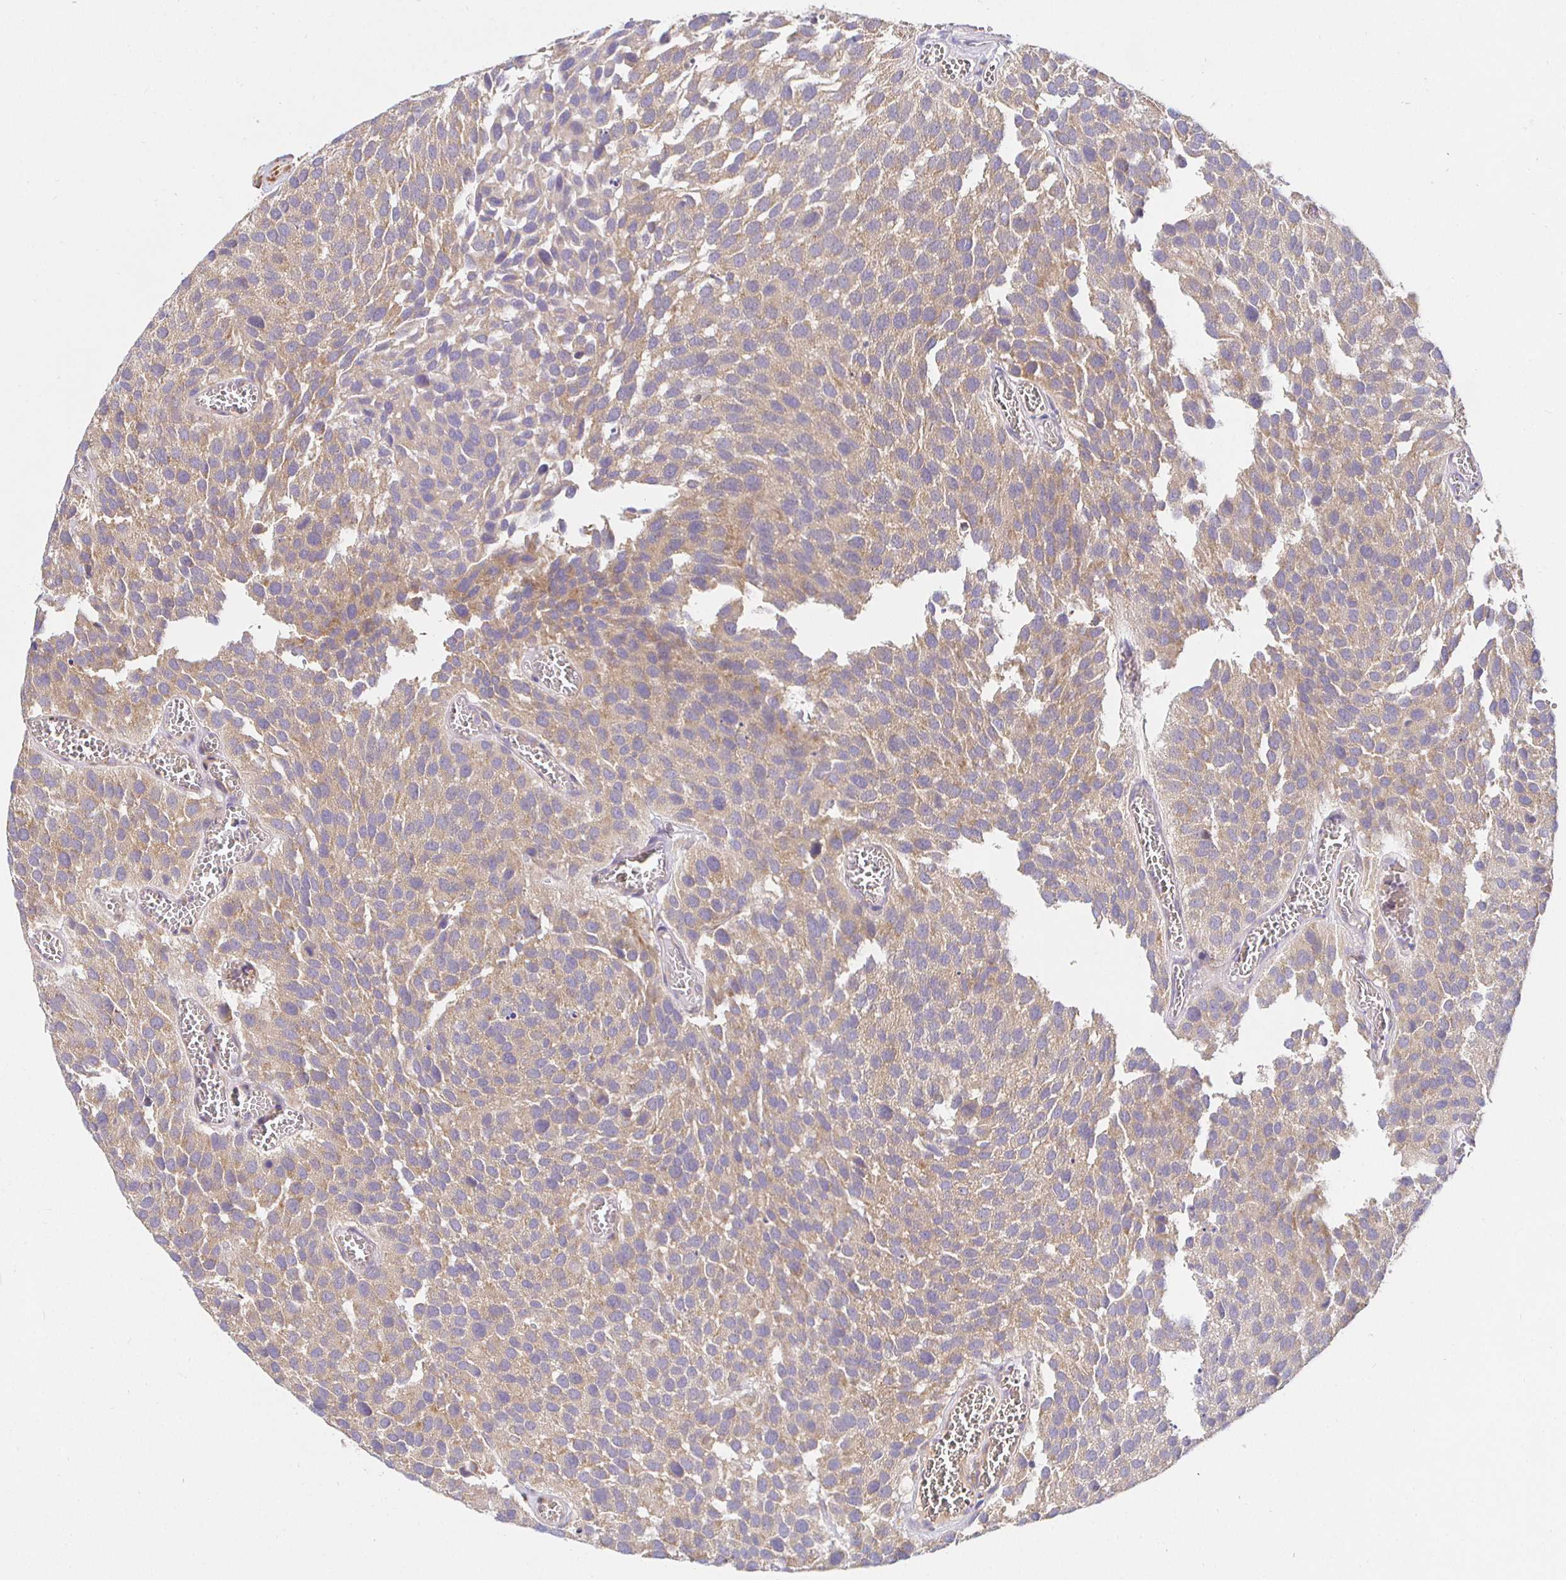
{"staining": {"intensity": "moderate", "quantity": "25%-75%", "location": "cytoplasmic/membranous"}, "tissue": "urothelial cancer", "cell_type": "Tumor cells", "image_type": "cancer", "snomed": [{"axis": "morphology", "description": "Urothelial carcinoma, Low grade"}, {"axis": "topography", "description": "Urinary bladder"}], "caption": "Protein expression analysis of human urothelial cancer reveals moderate cytoplasmic/membranous expression in about 25%-75% of tumor cells.", "gene": "IRAK1", "patient": {"sex": "female", "age": 69}}